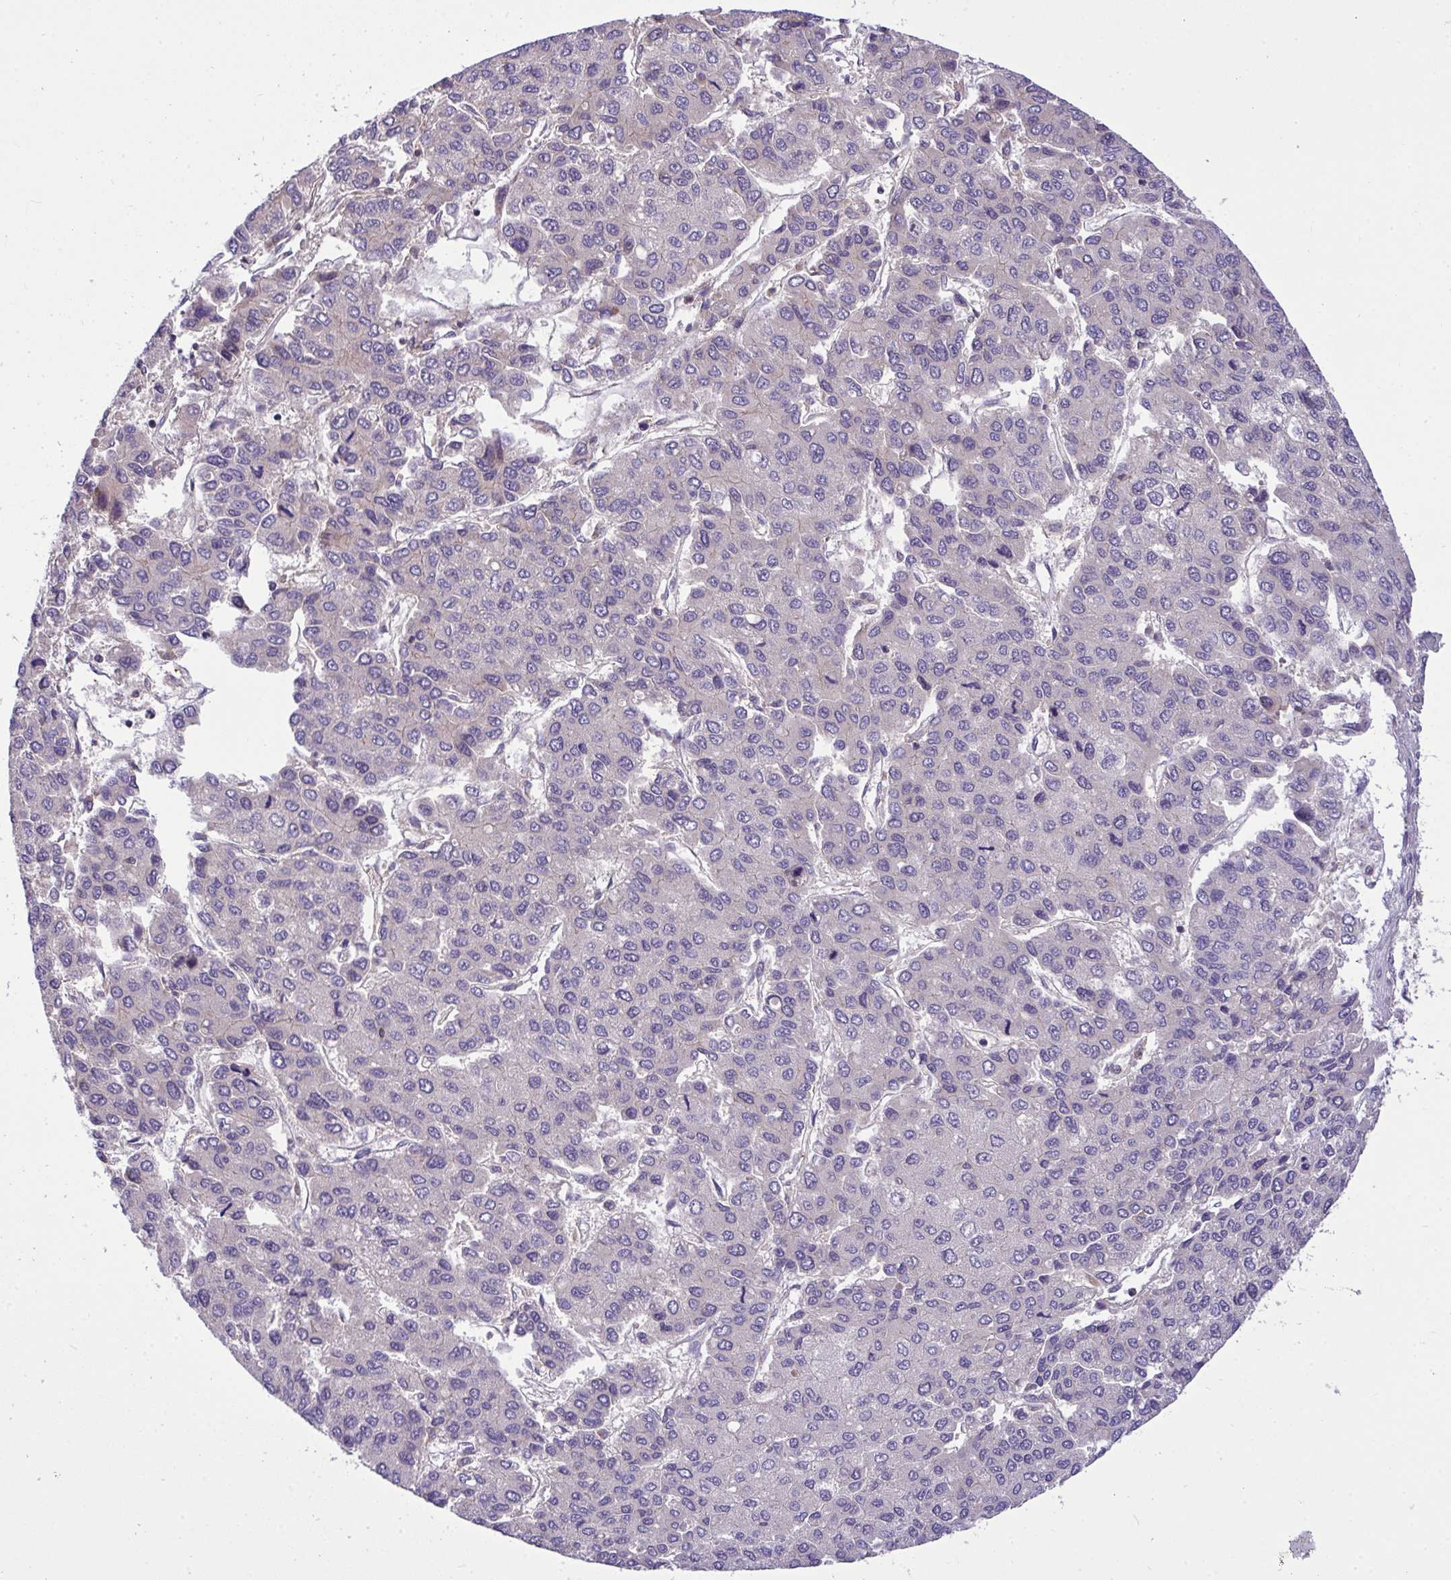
{"staining": {"intensity": "negative", "quantity": "none", "location": "none"}, "tissue": "liver cancer", "cell_type": "Tumor cells", "image_type": "cancer", "snomed": [{"axis": "morphology", "description": "Carcinoma, Hepatocellular, NOS"}, {"axis": "topography", "description": "Liver"}], "caption": "The micrograph shows no staining of tumor cells in hepatocellular carcinoma (liver). Nuclei are stained in blue.", "gene": "GRB14", "patient": {"sex": "female", "age": 66}}